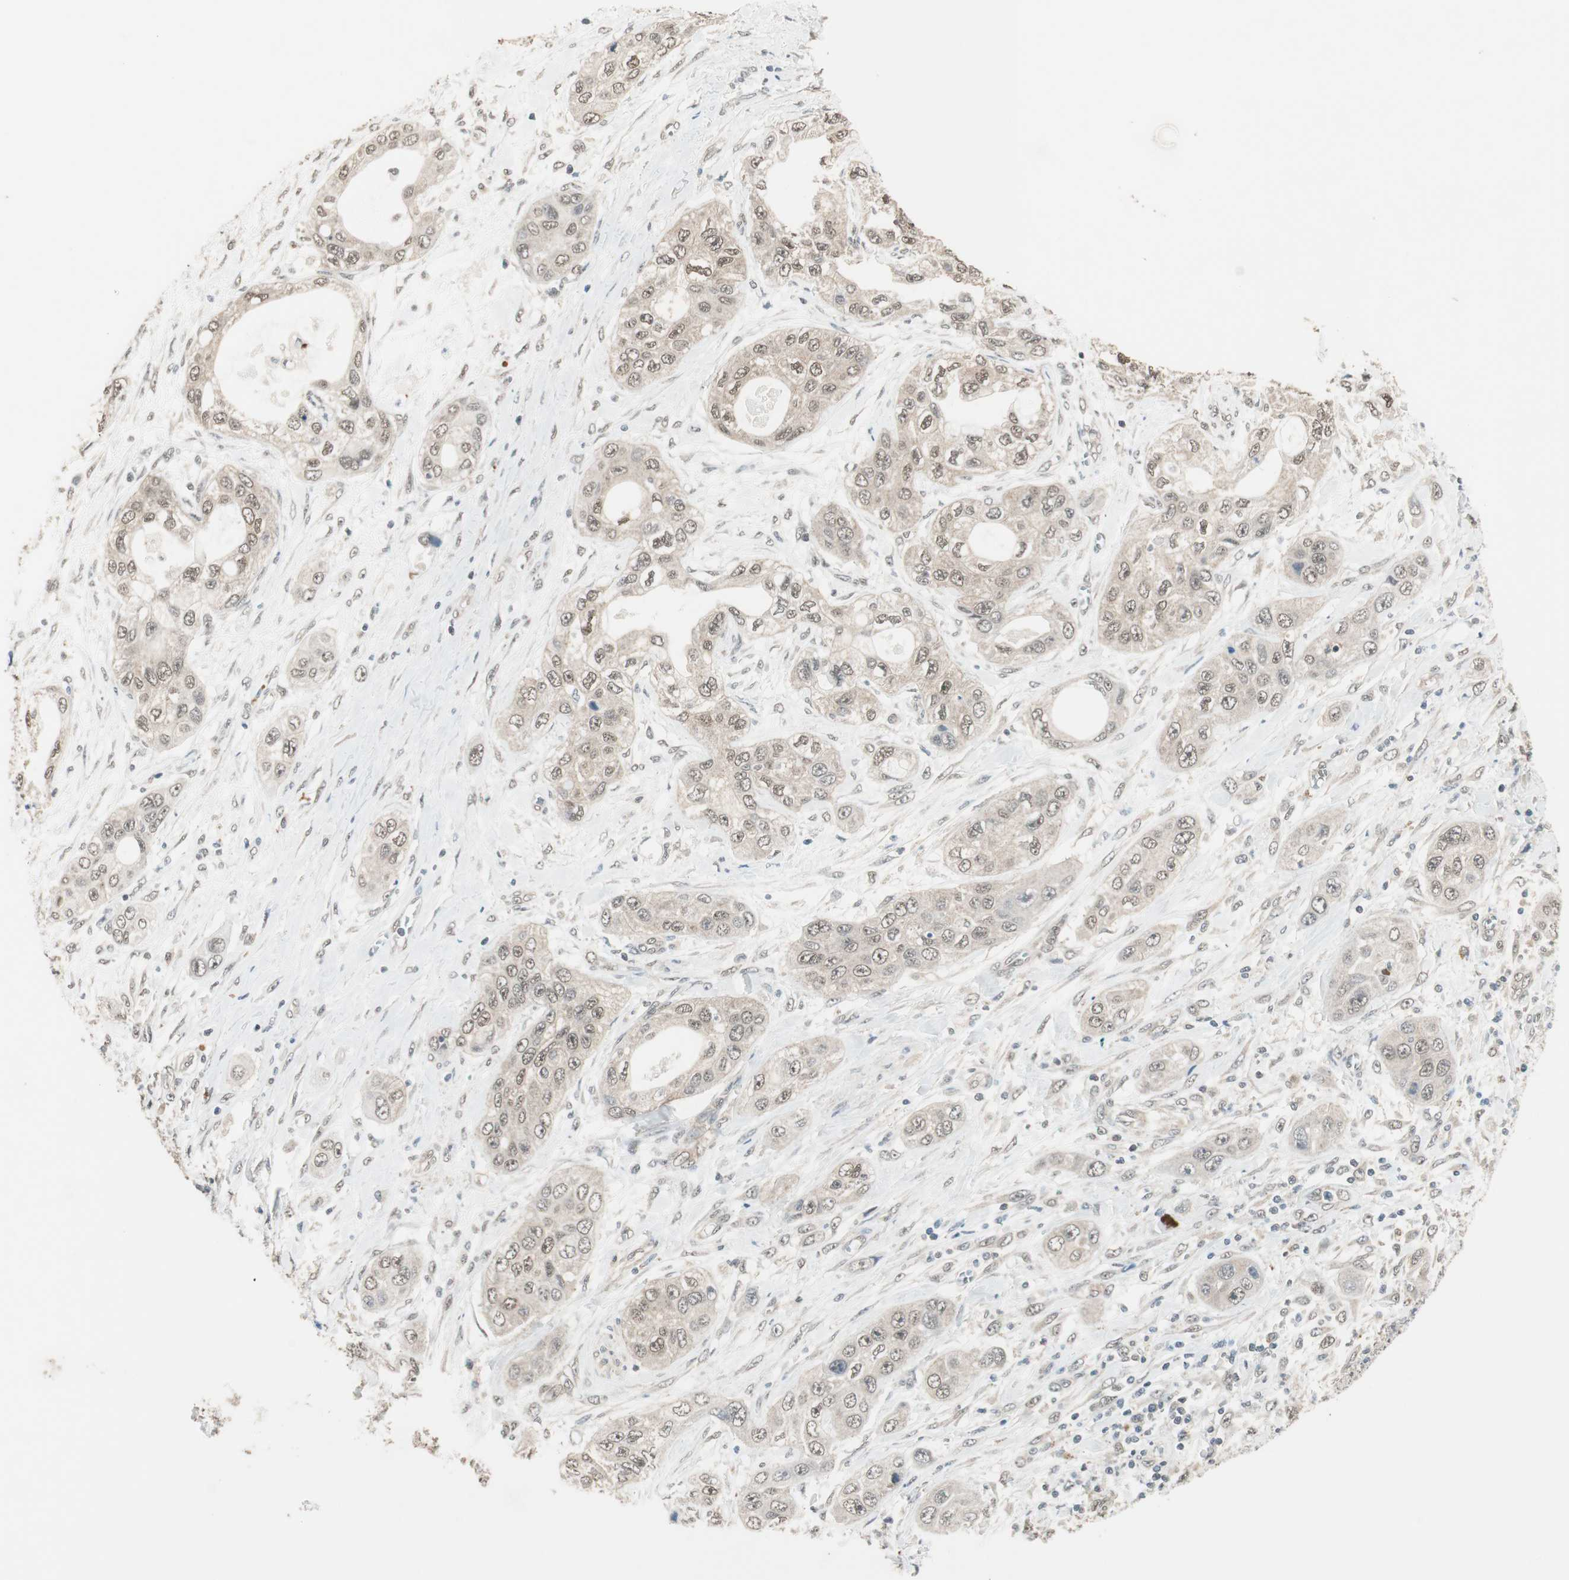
{"staining": {"intensity": "weak", "quantity": "25%-75%", "location": "cytoplasmic/membranous,nuclear"}, "tissue": "pancreatic cancer", "cell_type": "Tumor cells", "image_type": "cancer", "snomed": [{"axis": "morphology", "description": "Adenocarcinoma, NOS"}, {"axis": "topography", "description": "Pancreas"}], "caption": "Protein staining of pancreatic cancer (adenocarcinoma) tissue demonstrates weak cytoplasmic/membranous and nuclear staining in approximately 25%-75% of tumor cells.", "gene": "USP5", "patient": {"sex": "female", "age": 70}}